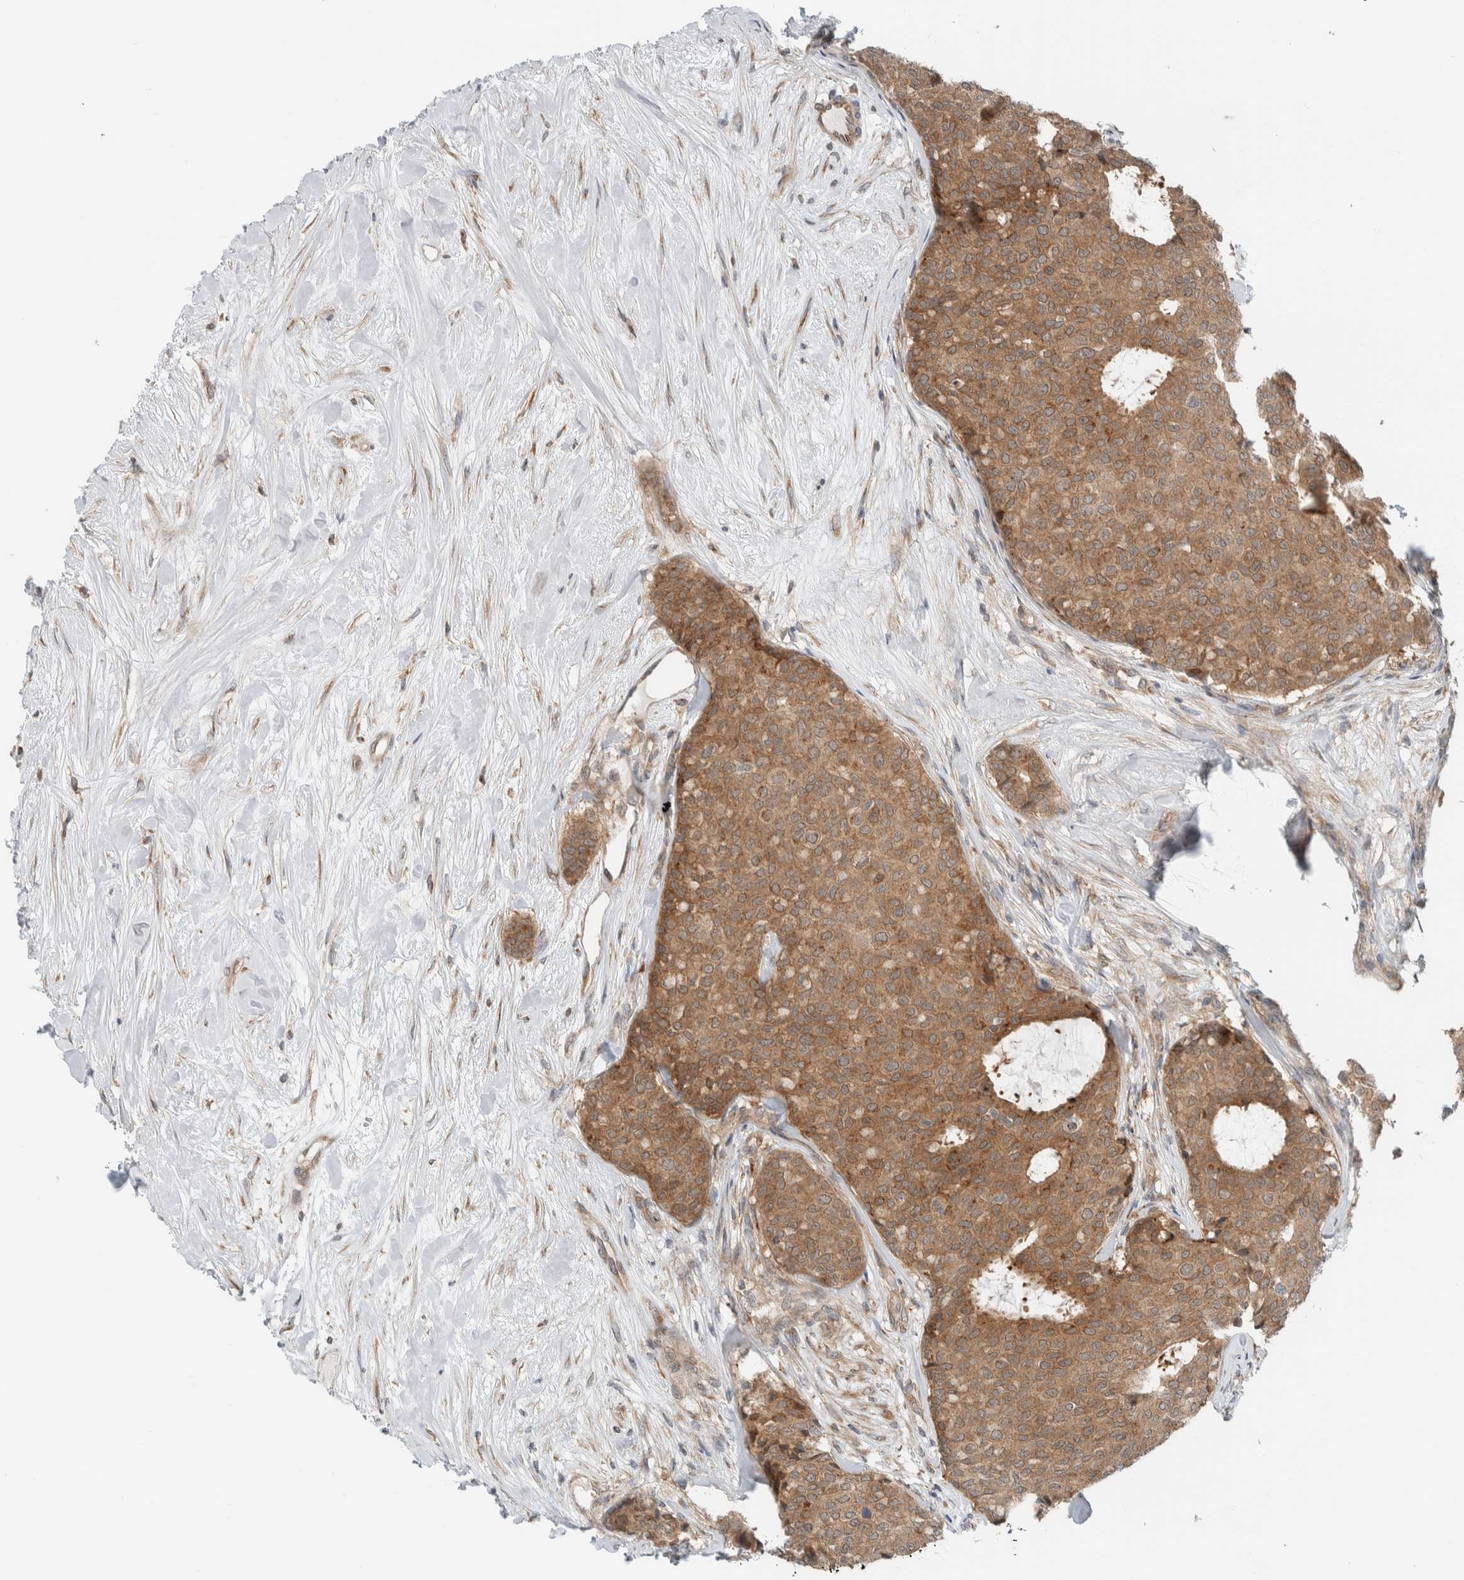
{"staining": {"intensity": "moderate", "quantity": ">75%", "location": "cytoplasmic/membranous"}, "tissue": "breast cancer", "cell_type": "Tumor cells", "image_type": "cancer", "snomed": [{"axis": "morphology", "description": "Duct carcinoma"}, {"axis": "topography", "description": "Breast"}], "caption": "This photomicrograph shows immunohistochemistry (IHC) staining of human breast cancer, with medium moderate cytoplasmic/membranous positivity in about >75% of tumor cells.", "gene": "RERE", "patient": {"sex": "female", "age": 75}}